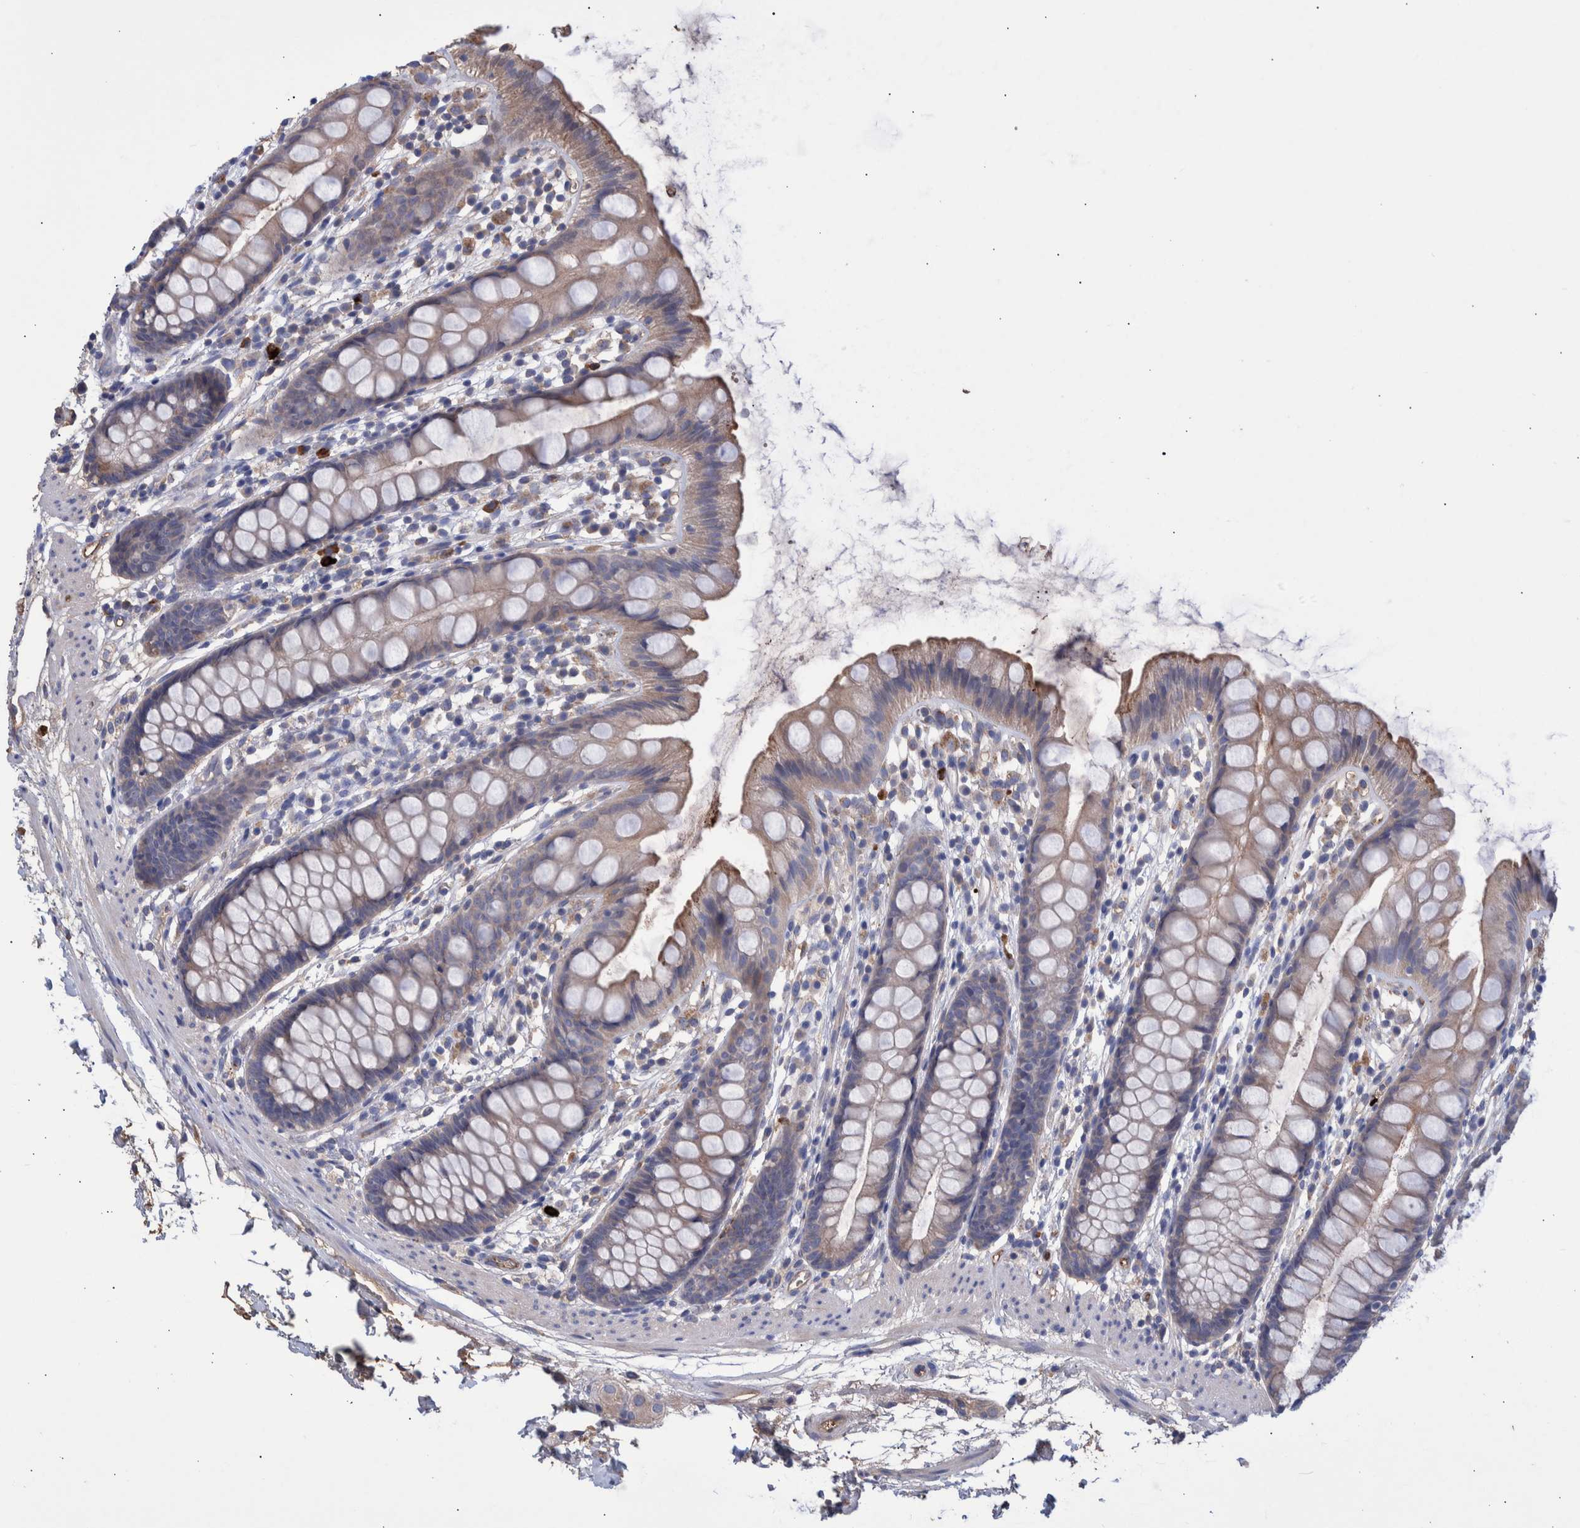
{"staining": {"intensity": "moderate", "quantity": "25%-75%", "location": "cytoplasmic/membranous"}, "tissue": "rectum", "cell_type": "Glandular cells", "image_type": "normal", "snomed": [{"axis": "morphology", "description": "Normal tissue, NOS"}, {"axis": "topography", "description": "Rectum"}], "caption": "Normal rectum displays moderate cytoplasmic/membranous positivity in about 25%-75% of glandular cells, visualized by immunohistochemistry. (IHC, brightfield microscopy, high magnification).", "gene": "DLL4", "patient": {"sex": "female", "age": 65}}